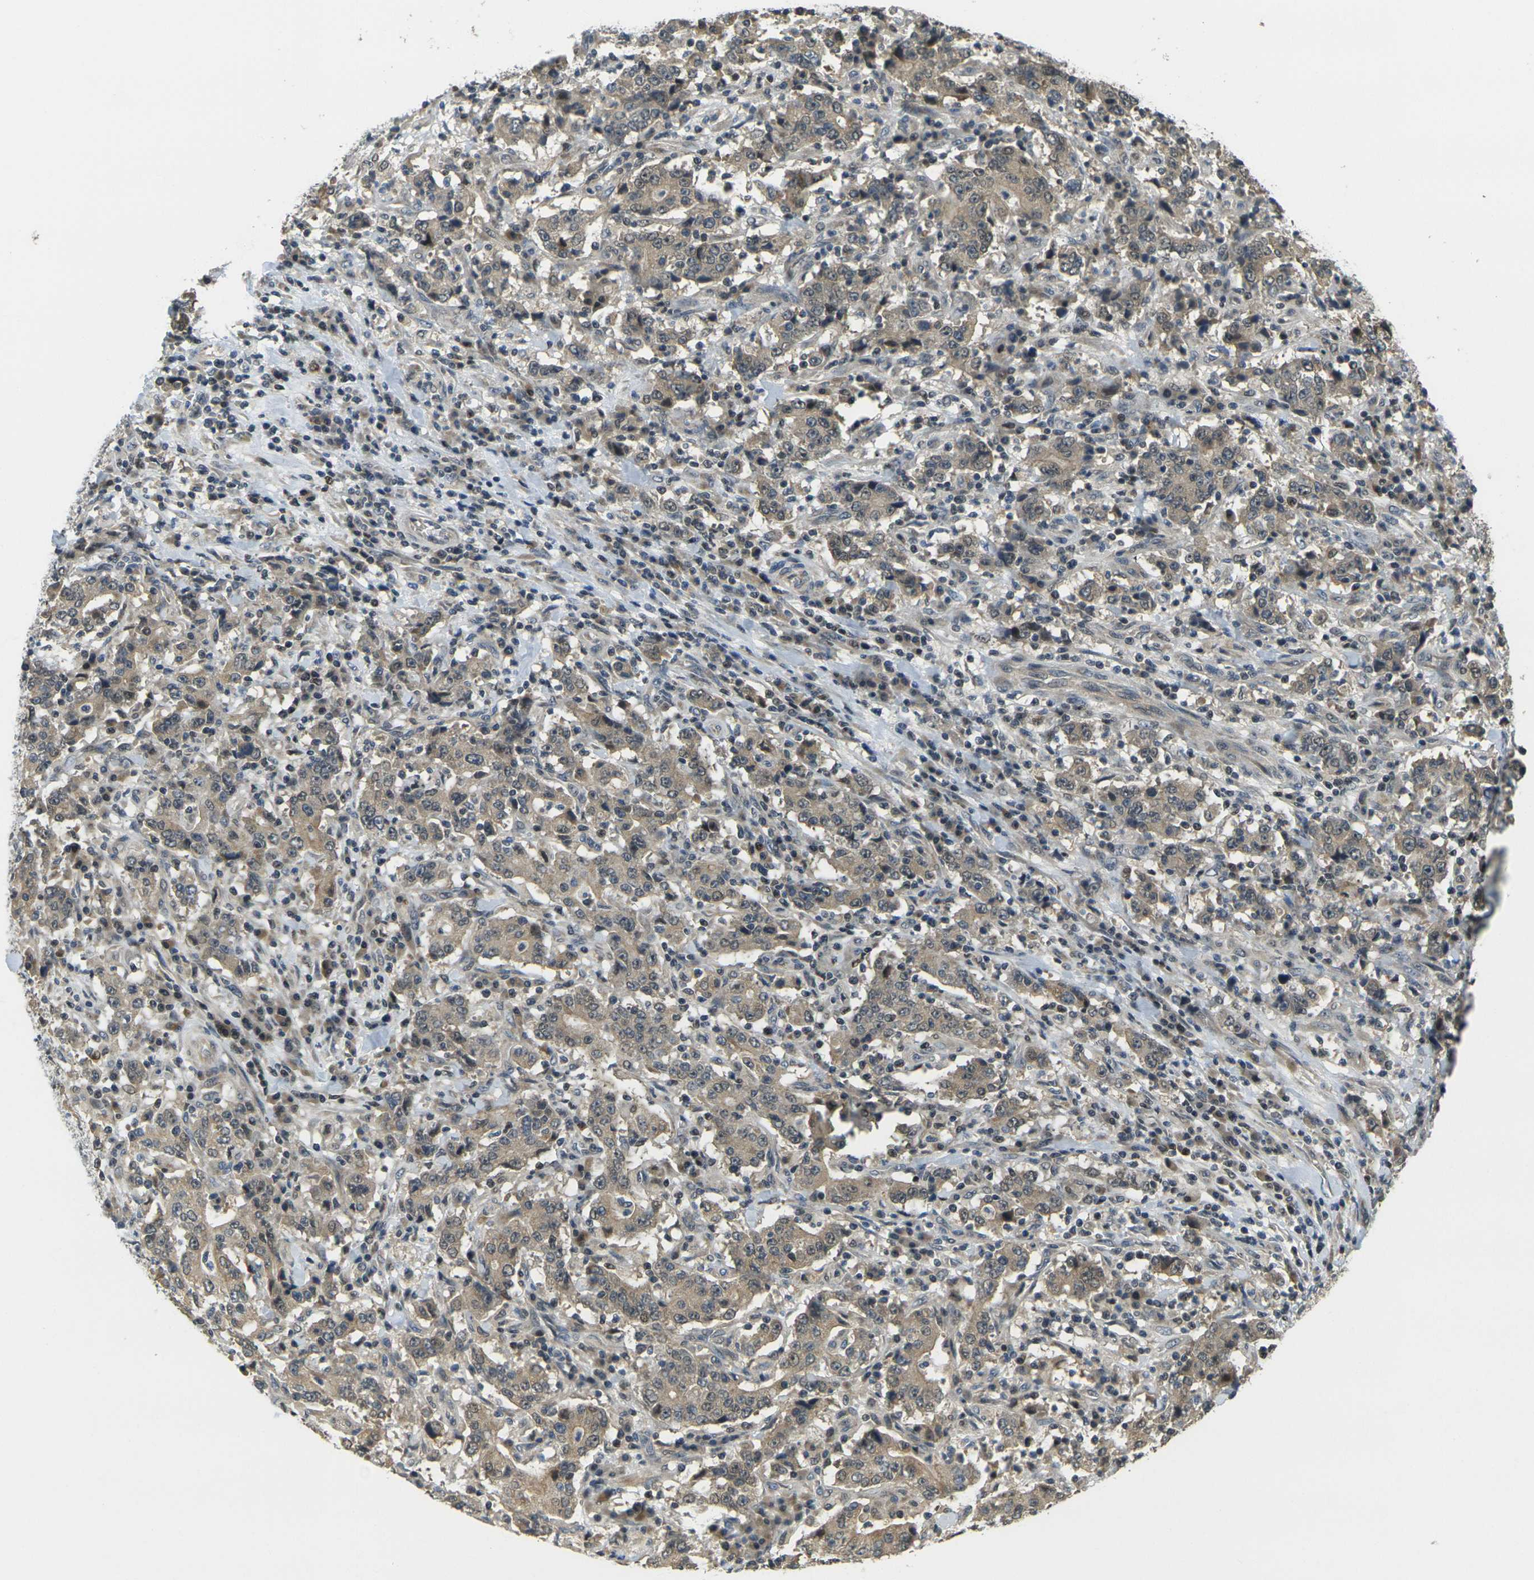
{"staining": {"intensity": "moderate", "quantity": ">75%", "location": "cytoplasmic/membranous"}, "tissue": "stomach cancer", "cell_type": "Tumor cells", "image_type": "cancer", "snomed": [{"axis": "morphology", "description": "Normal tissue, NOS"}, {"axis": "morphology", "description": "Adenocarcinoma, NOS"}, {"axis": "topography", "description": "Stomach, upper"}, {"axis": "topography", "description": "Stomach"}], "caption": "Adenocarcinoma (stomach) was stained to show a protein in brown. There is medium levels of moderate cytoplasmic/membranous positivity in about >75% of tumor cells.", "gene": "KLHL8", "patient": {"sex": "male", "age": 59}}